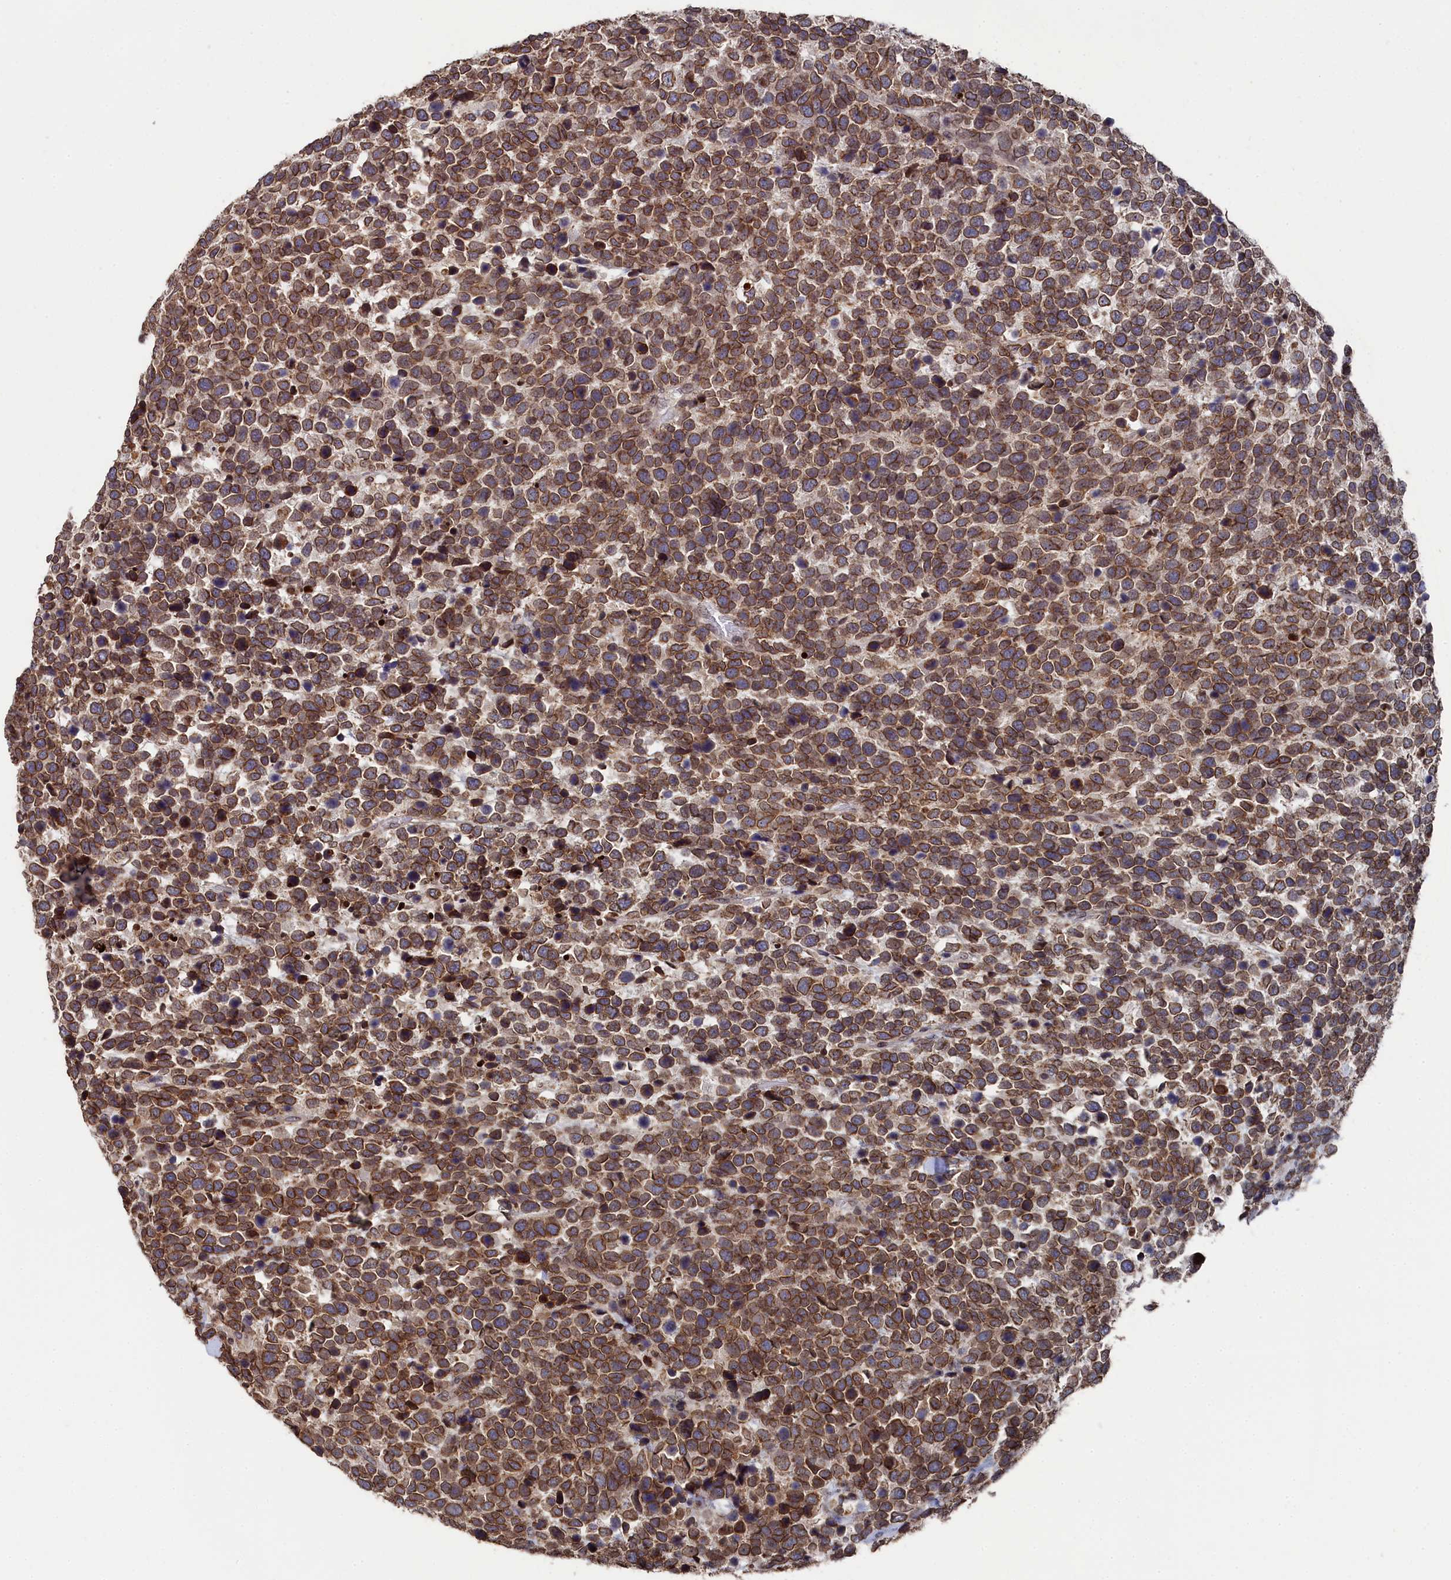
{"staining": {"intensity": "moderate", "quantity": ">75%", "location": "cytoplasmic/membranous,nuclear"}, "tissue": "urothelial cancer", "cell_type": "Tumor cells", "image_type": "cancer", "snomed": [{"axis": "morphology", "description": "Urothelial carcinoma, High grade"}, {"axis": "topography", "description": "Urinary bladder"}], "caption": "Urothelial cancer stained for a protein demonstrates moderate cytoplasmic/membranous and nuclear positivity in tumor cells.", "gene": "ANKEF1", "patient": {"sex": "female", "age": 82}}